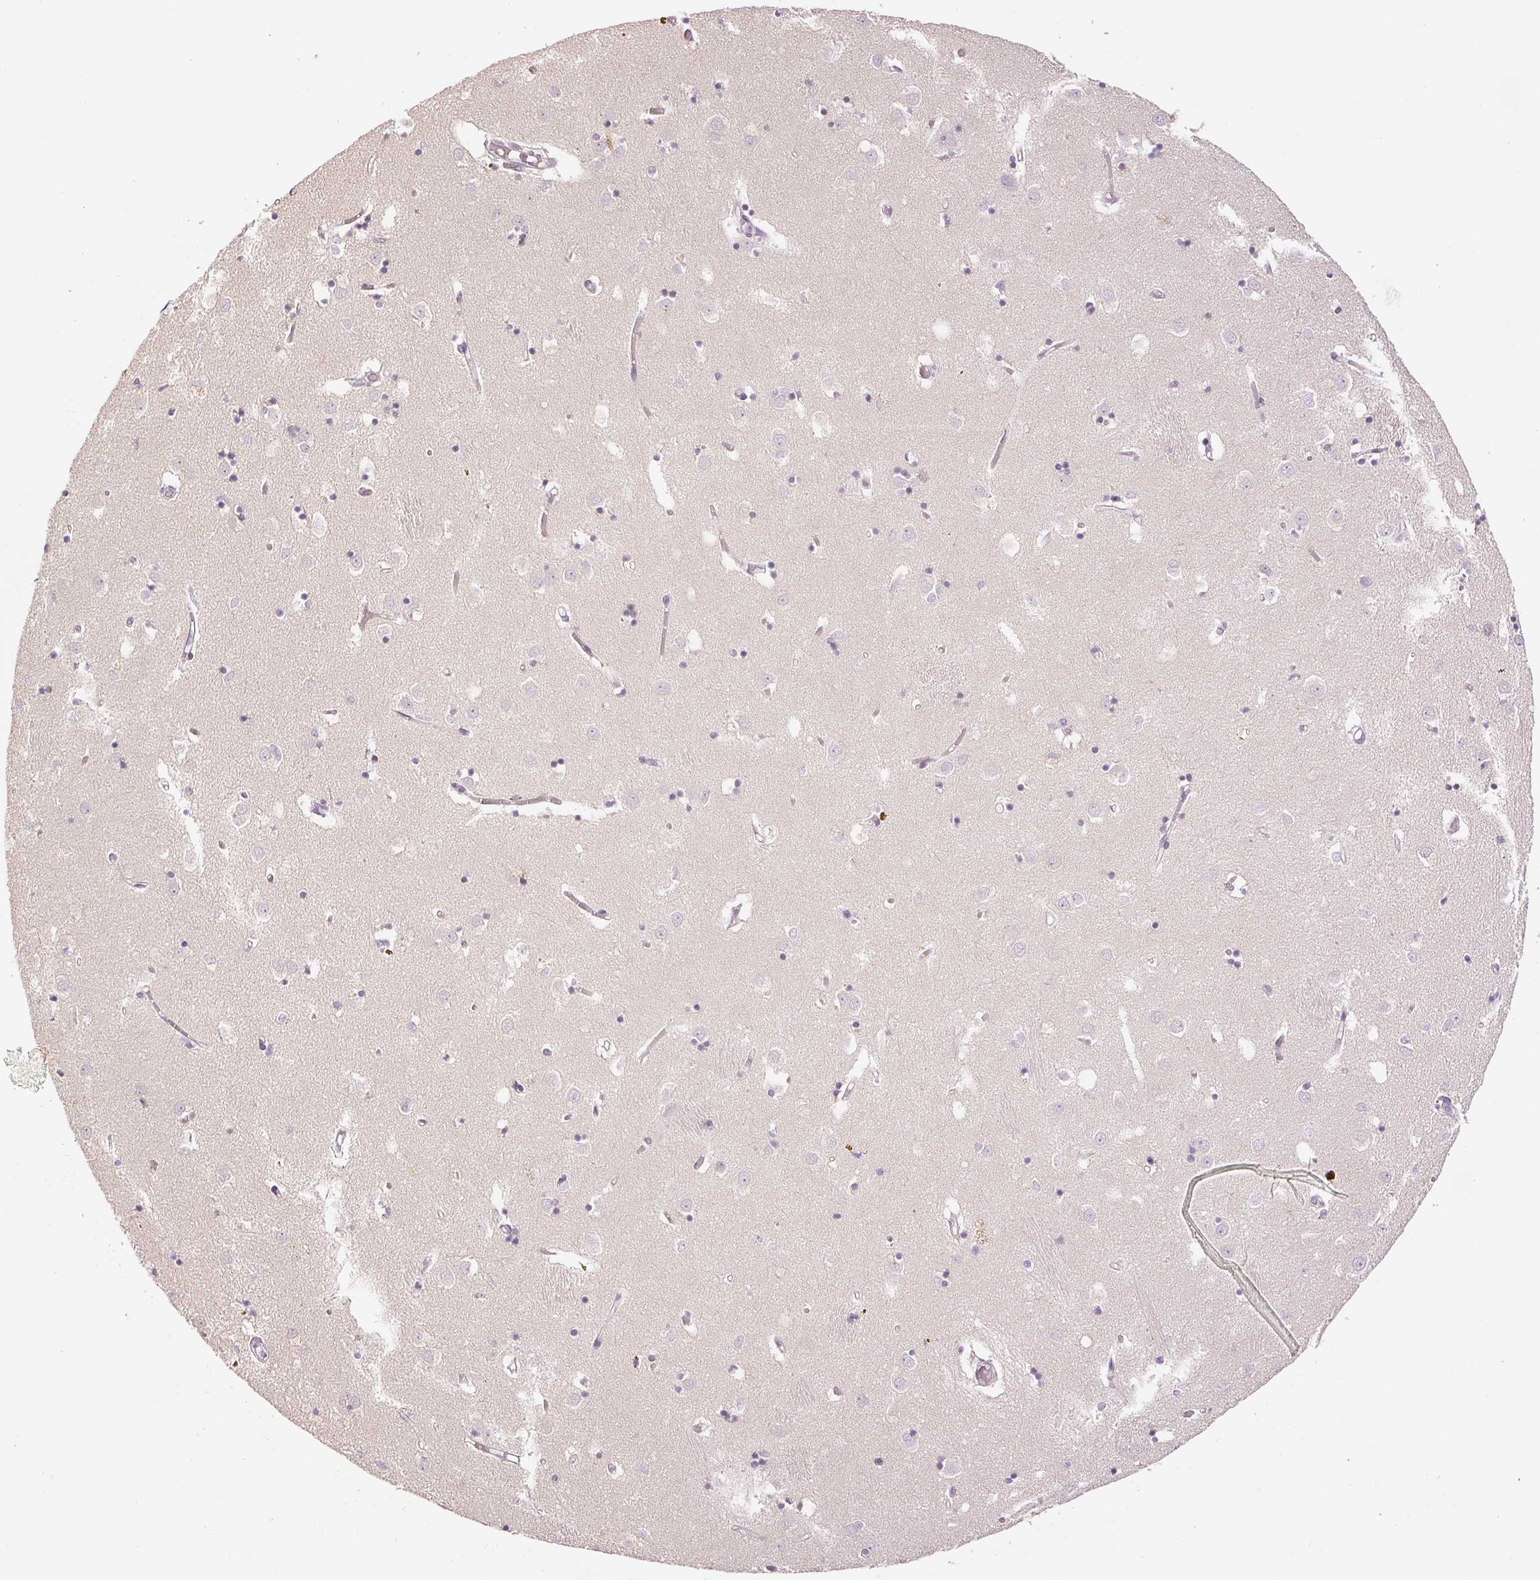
{"staining": {"intensity": "negative", "quantity": "none", "location": "none"}, "tissue": "caudate", "cell_type": "Glial cells", "image_type": "normal", "snomed": [{"axis": "morphology", "description": "Normal tissue, NOS"}, {"axis": "topography", "description": "Lateral ventricle wall"}], "caption": "Human caudate stained for a protein using IHC demonstrates no positivity in glial cells.", "gene": "GZMA", "patient": {"sex": "male", "age": 70}}